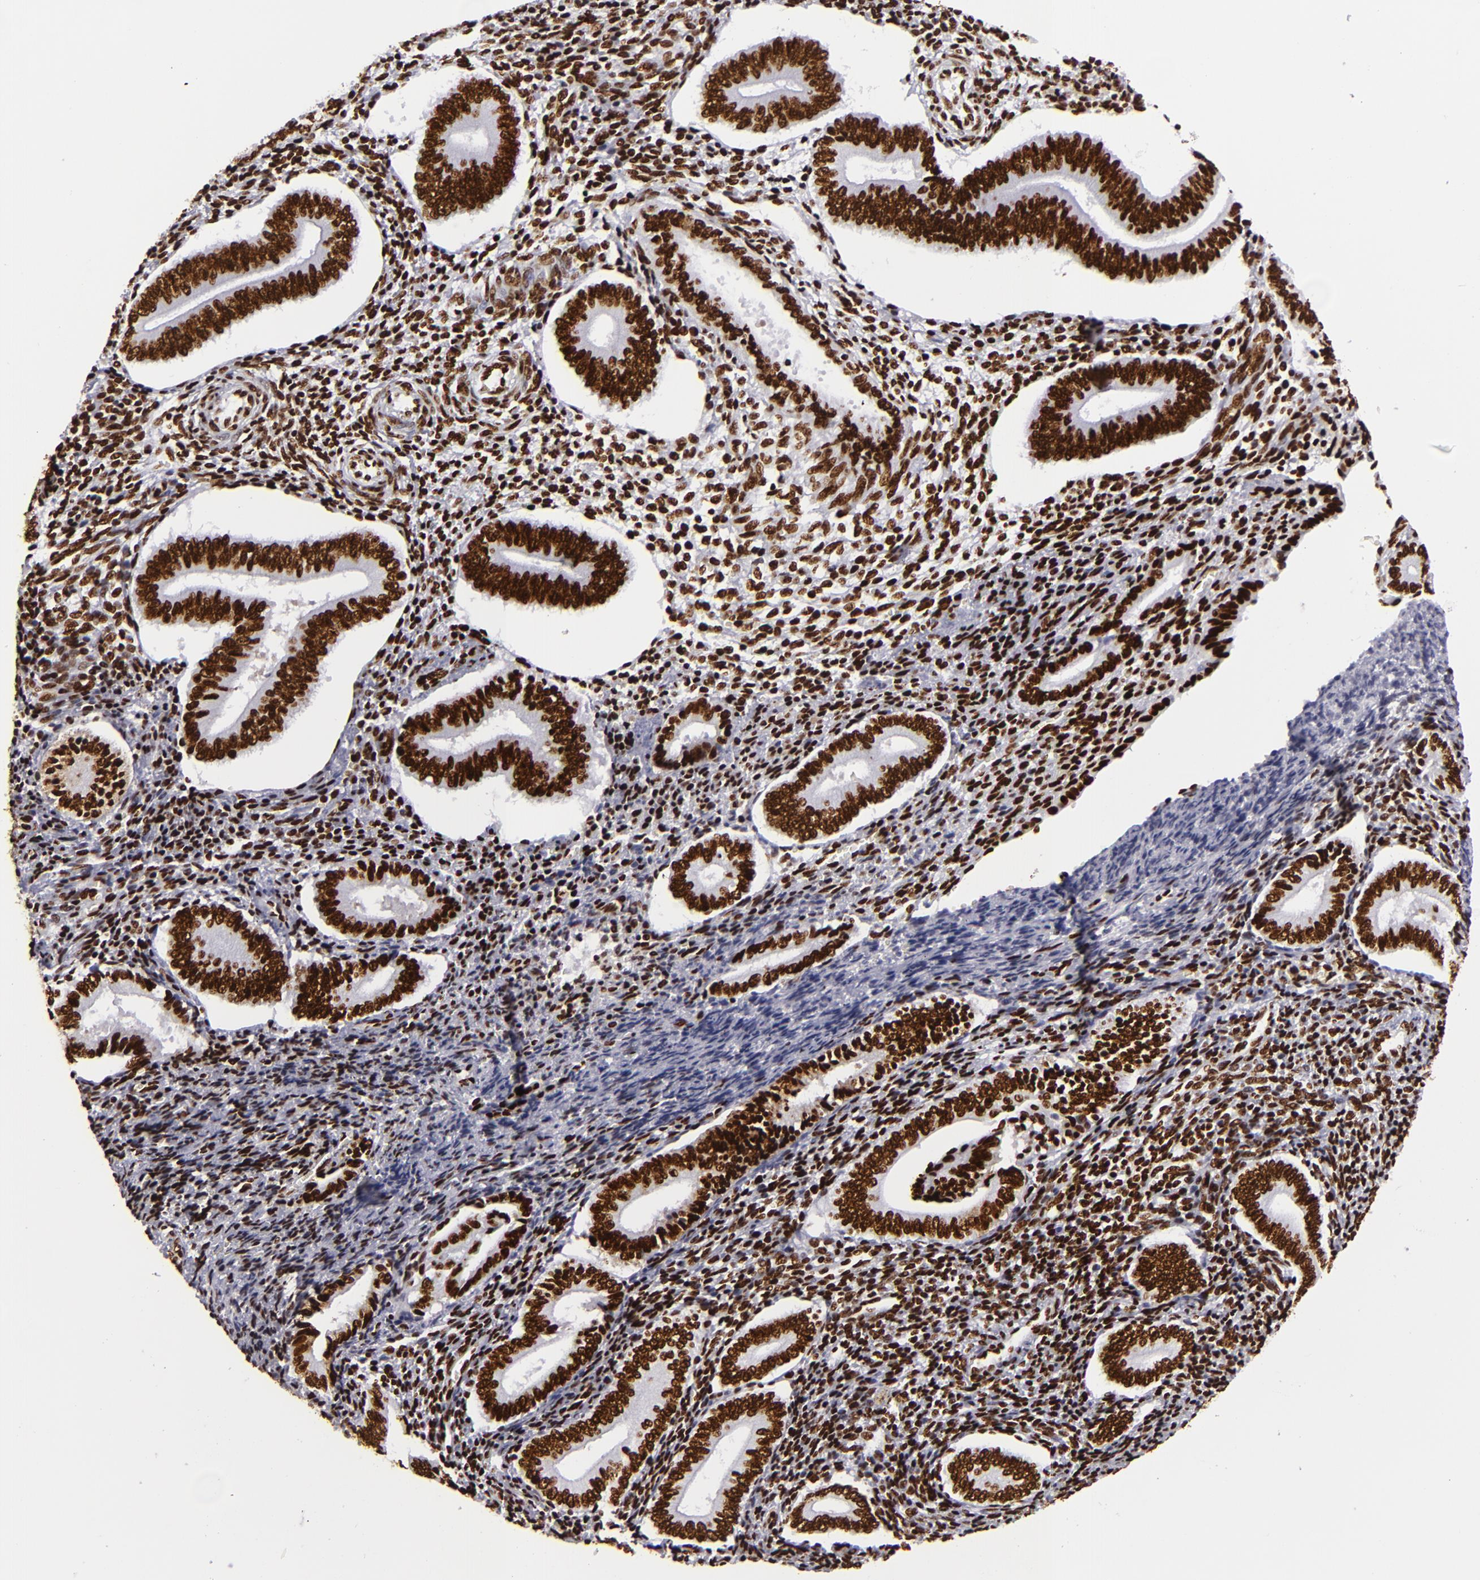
{"staining": {"intensity": "strong", "quantity": ">75%", "location": "nuclear"}, "tissue": "endometrium", "cell_type": "Cells in endometrial stroma", "image_type": "normal", "snomed": [{"axis": "morphology", "description": "Normal tissue, NOS"}, {"axis": "topography", "description": "Uterus"}, {"axis": "topography", "description": "Endometrium"}], "caption": "Immunohistochemistry (DAB) staining of unremarkable endometrium demonstrates strong nuclear protein expression in approximately >75% of cells in endometrial stroma.", "gene": "SAFB", "patient": {"sex": "female", "age": 33}}